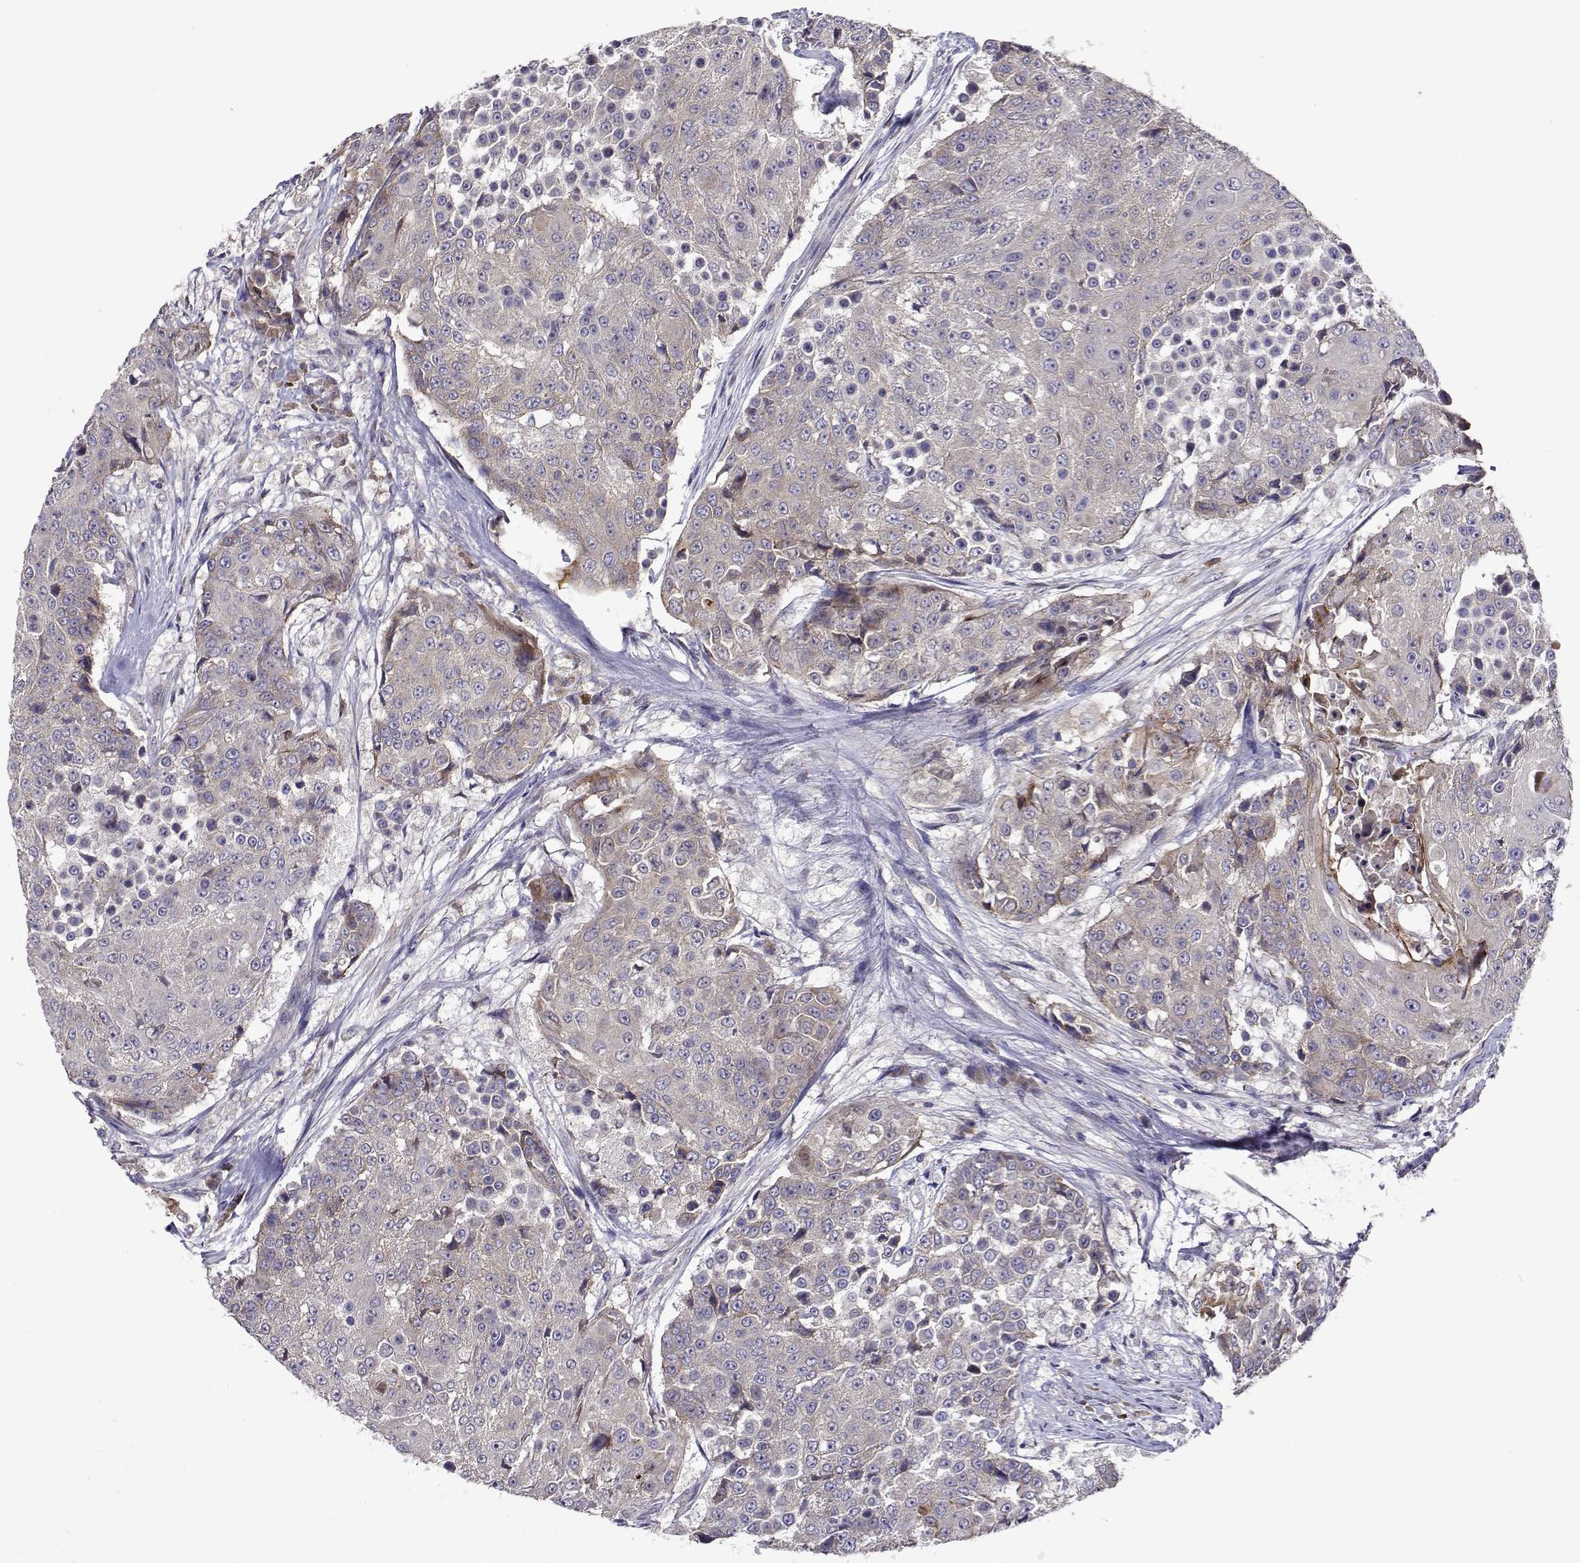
{"staining": {"intensity": "negative", "quantity": "none", "location": "none"}, "tissue": "urothelial cancer", "cell_type": "Tumor cells", "image_type": "cancer", "snomed": [{"axis": "morphology", "description": "Urothelial carcinoma, High grade"}, {"axis": "topography", "description": "Urinary bladder"}], "caption": "This image is of urothelial cancer stained with IHC to label a protein in brown with the nuclei are counter-stained blue. There is no staining in tumor cells.", "gene": "TARBP2", "patient": {"sex": "female", "age": 63}}